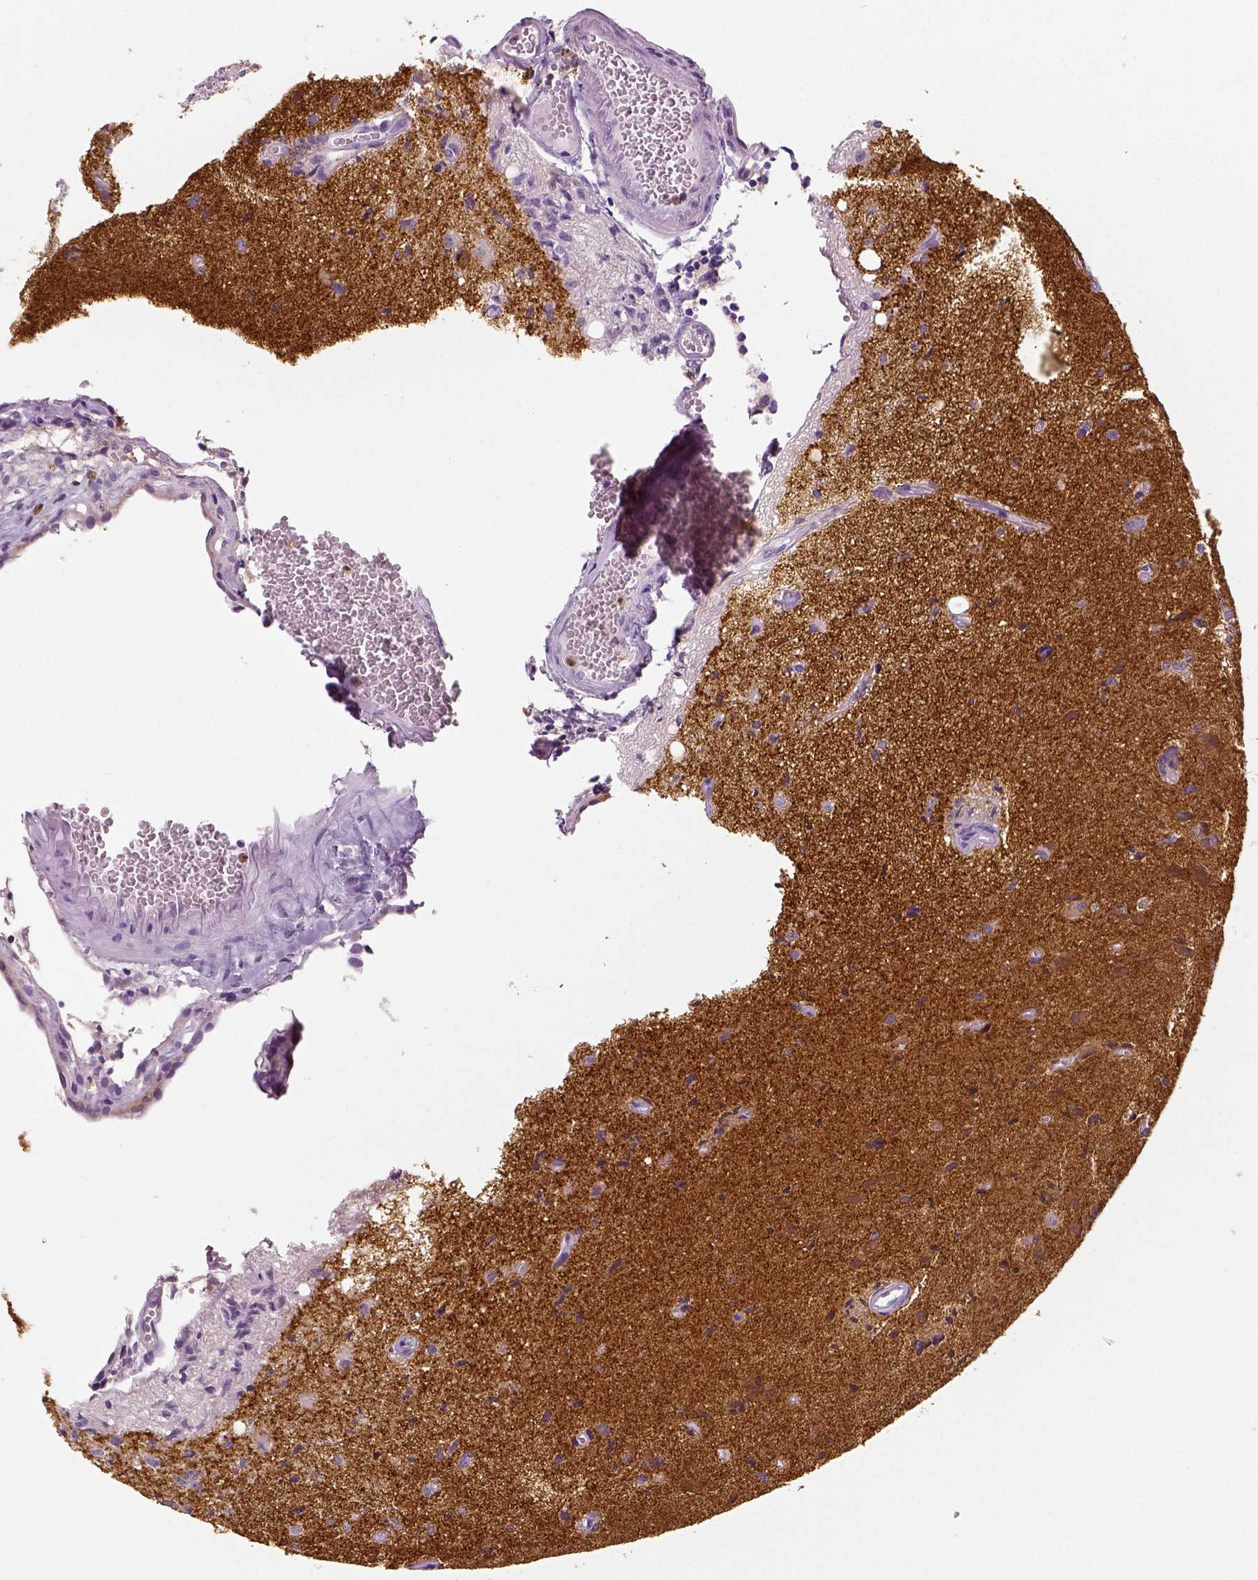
{"staining": {"intensity": "negative", "quantity": "none", "location": "none"}, "tissue": "glioma", "cell_type": "Tumor cells", "image_type": "cancer", "snomed": [{"axis": "morphology", "description": "Glioma, malignant, High grade"}, {"axis": "topography", "description": "Brain"}], "caption": "Histopathology image shows no significant protein staining in tumor cells of glioma.", "gene": "NECAB2", "patient": {"sex": "male", "age": 67}}